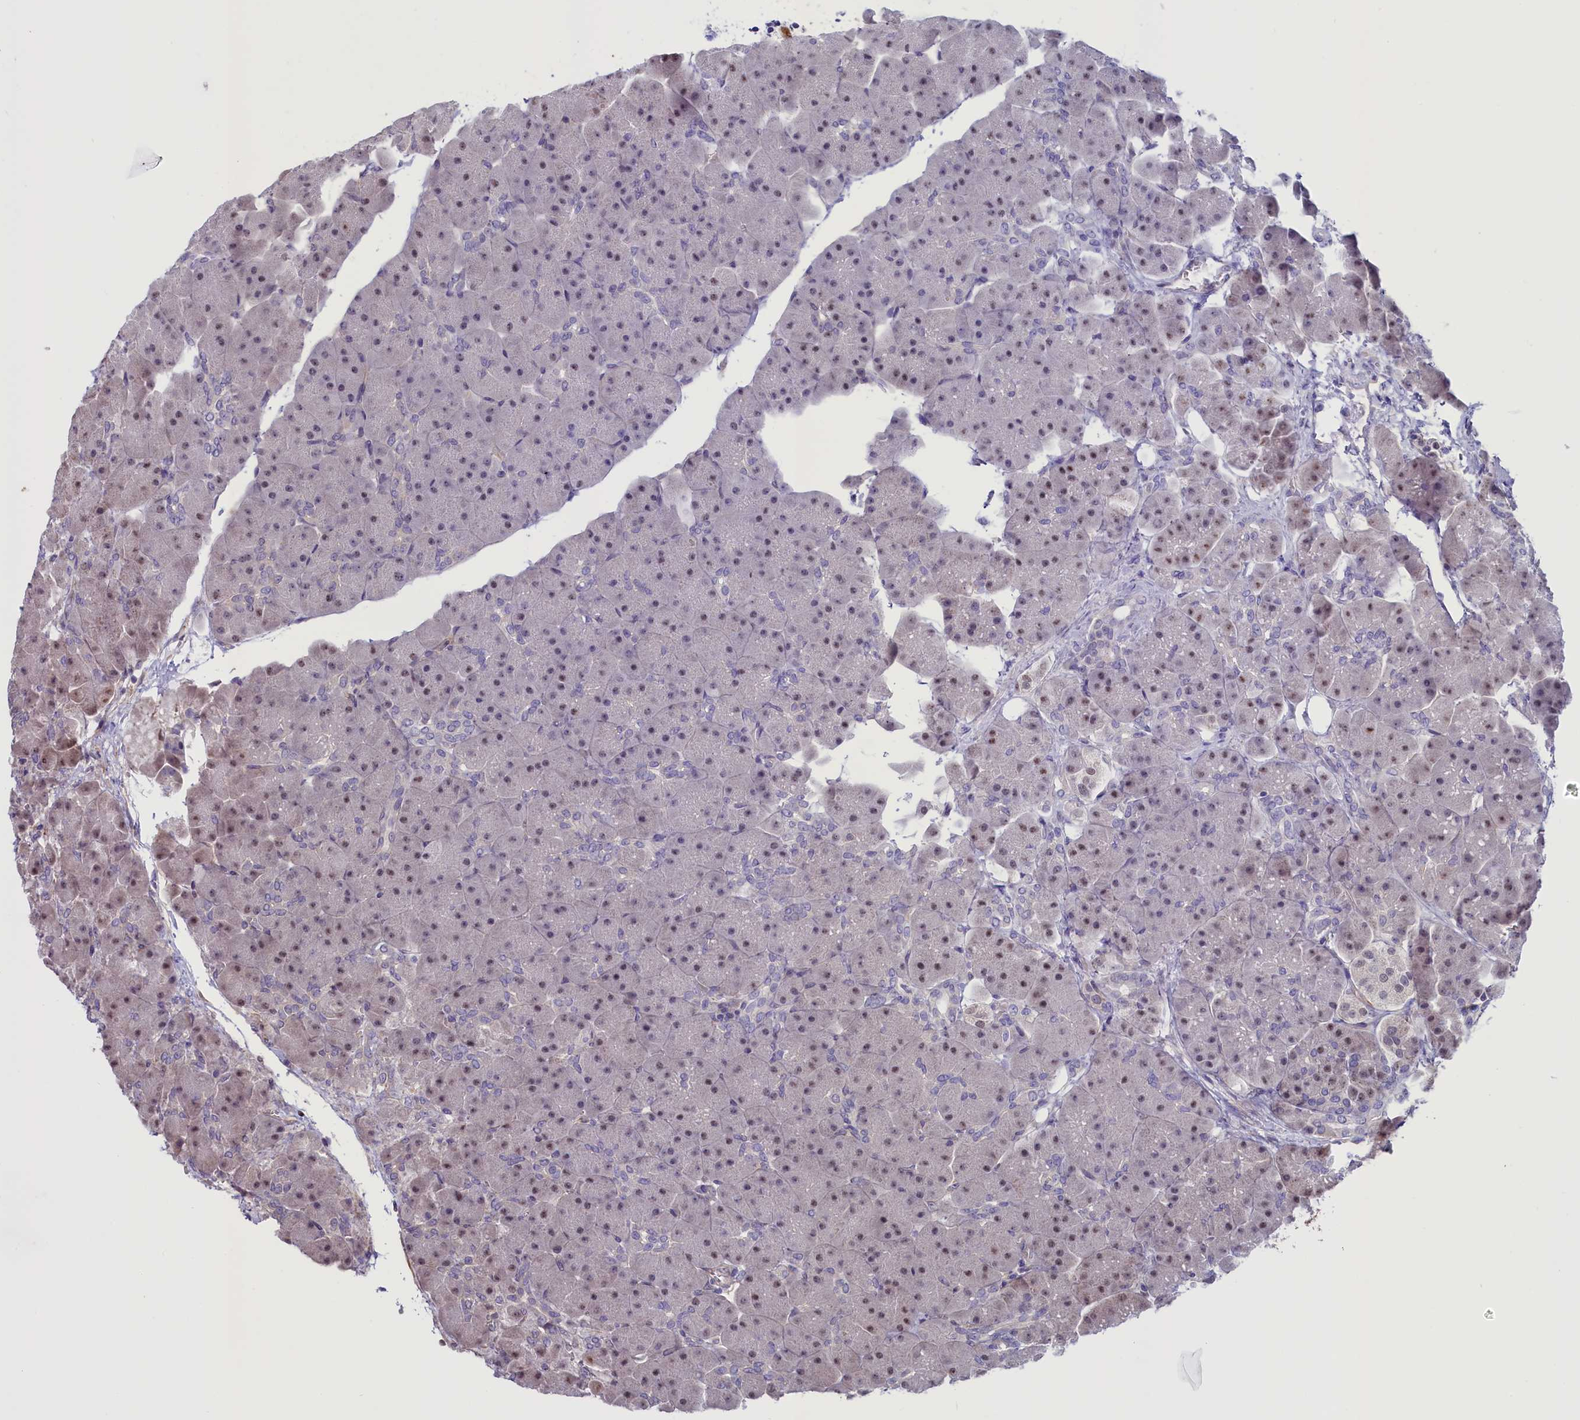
{"staining": {"intensity": "moderate", "quantity": "<25%", "location": "nuclear"}, "tissue": "pancreas", "cell_type": "Exocrine glandular cells", "image_type": "normal", "snomed": [{"axis": "morphology", "description": "Normal tissue, NOS"}, {"axis": "topography", "description": "Pancreas"}], "caption": "There is low levels of moderate nuclear expression in exocrine glandular cells of unremarkable pancreas, as demonstrated by immunohistochemical staining (brown color).", "gene": "PDILT", "patient": {"sex": "male", "age": 66}}